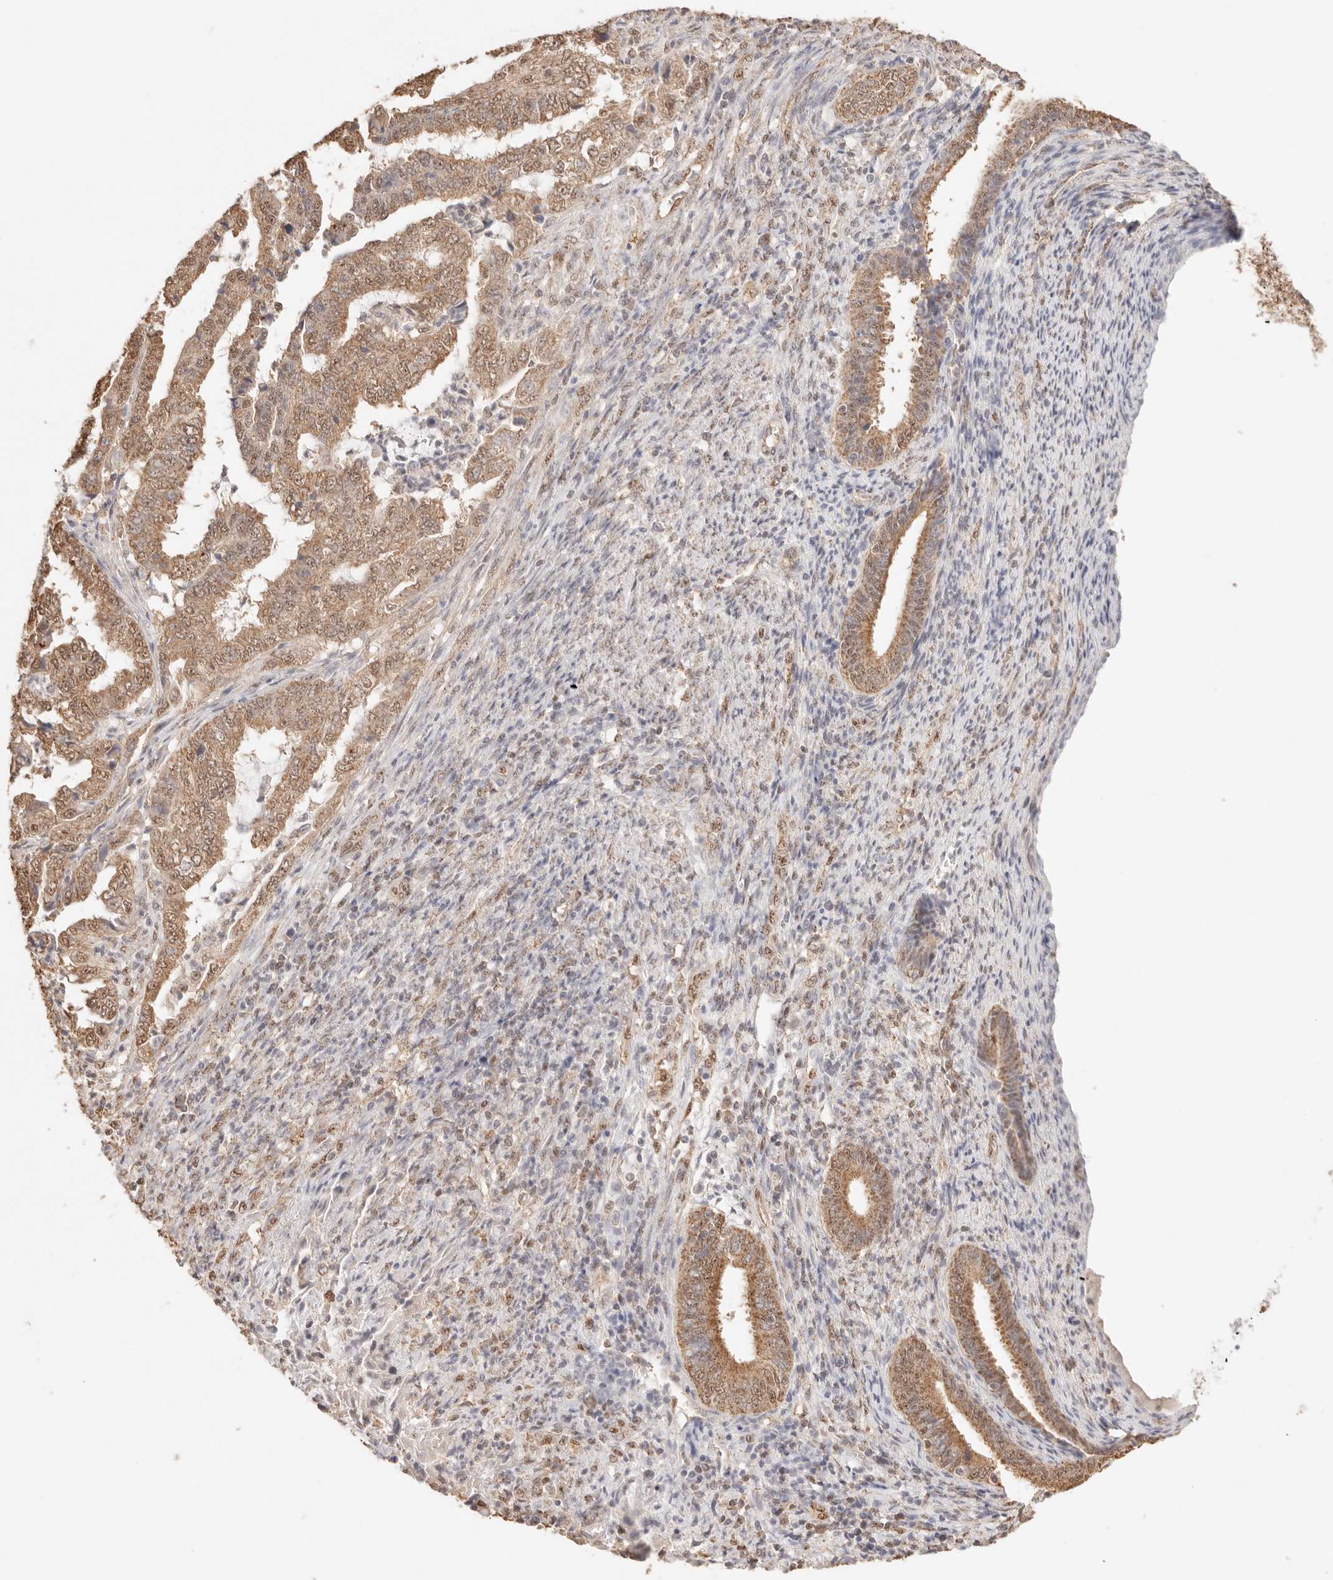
{"staining": {"intensity": "moderate", "quantity": ">75%", "location": "cytoplasmic/membranous,nuclear"}, "tissue": "endometrial cancer", "cell_type": "Tumor cells", "image_type": "cancer", "snomed": [{"axis": "morphology", "description": "Adenocarcinoma, NOS"}, {"axis": "topography", "description": "Endometrium"}], "caption": "A medium amount of moderate cytoplasmic/membranous and nuclear expression is appreciated in approximately >75% of tumor cells in endometrial cancer (adenocarcinoma) tissue.", "gene": "IL1R2", "patient": {"sex": "female", "age": 51}}